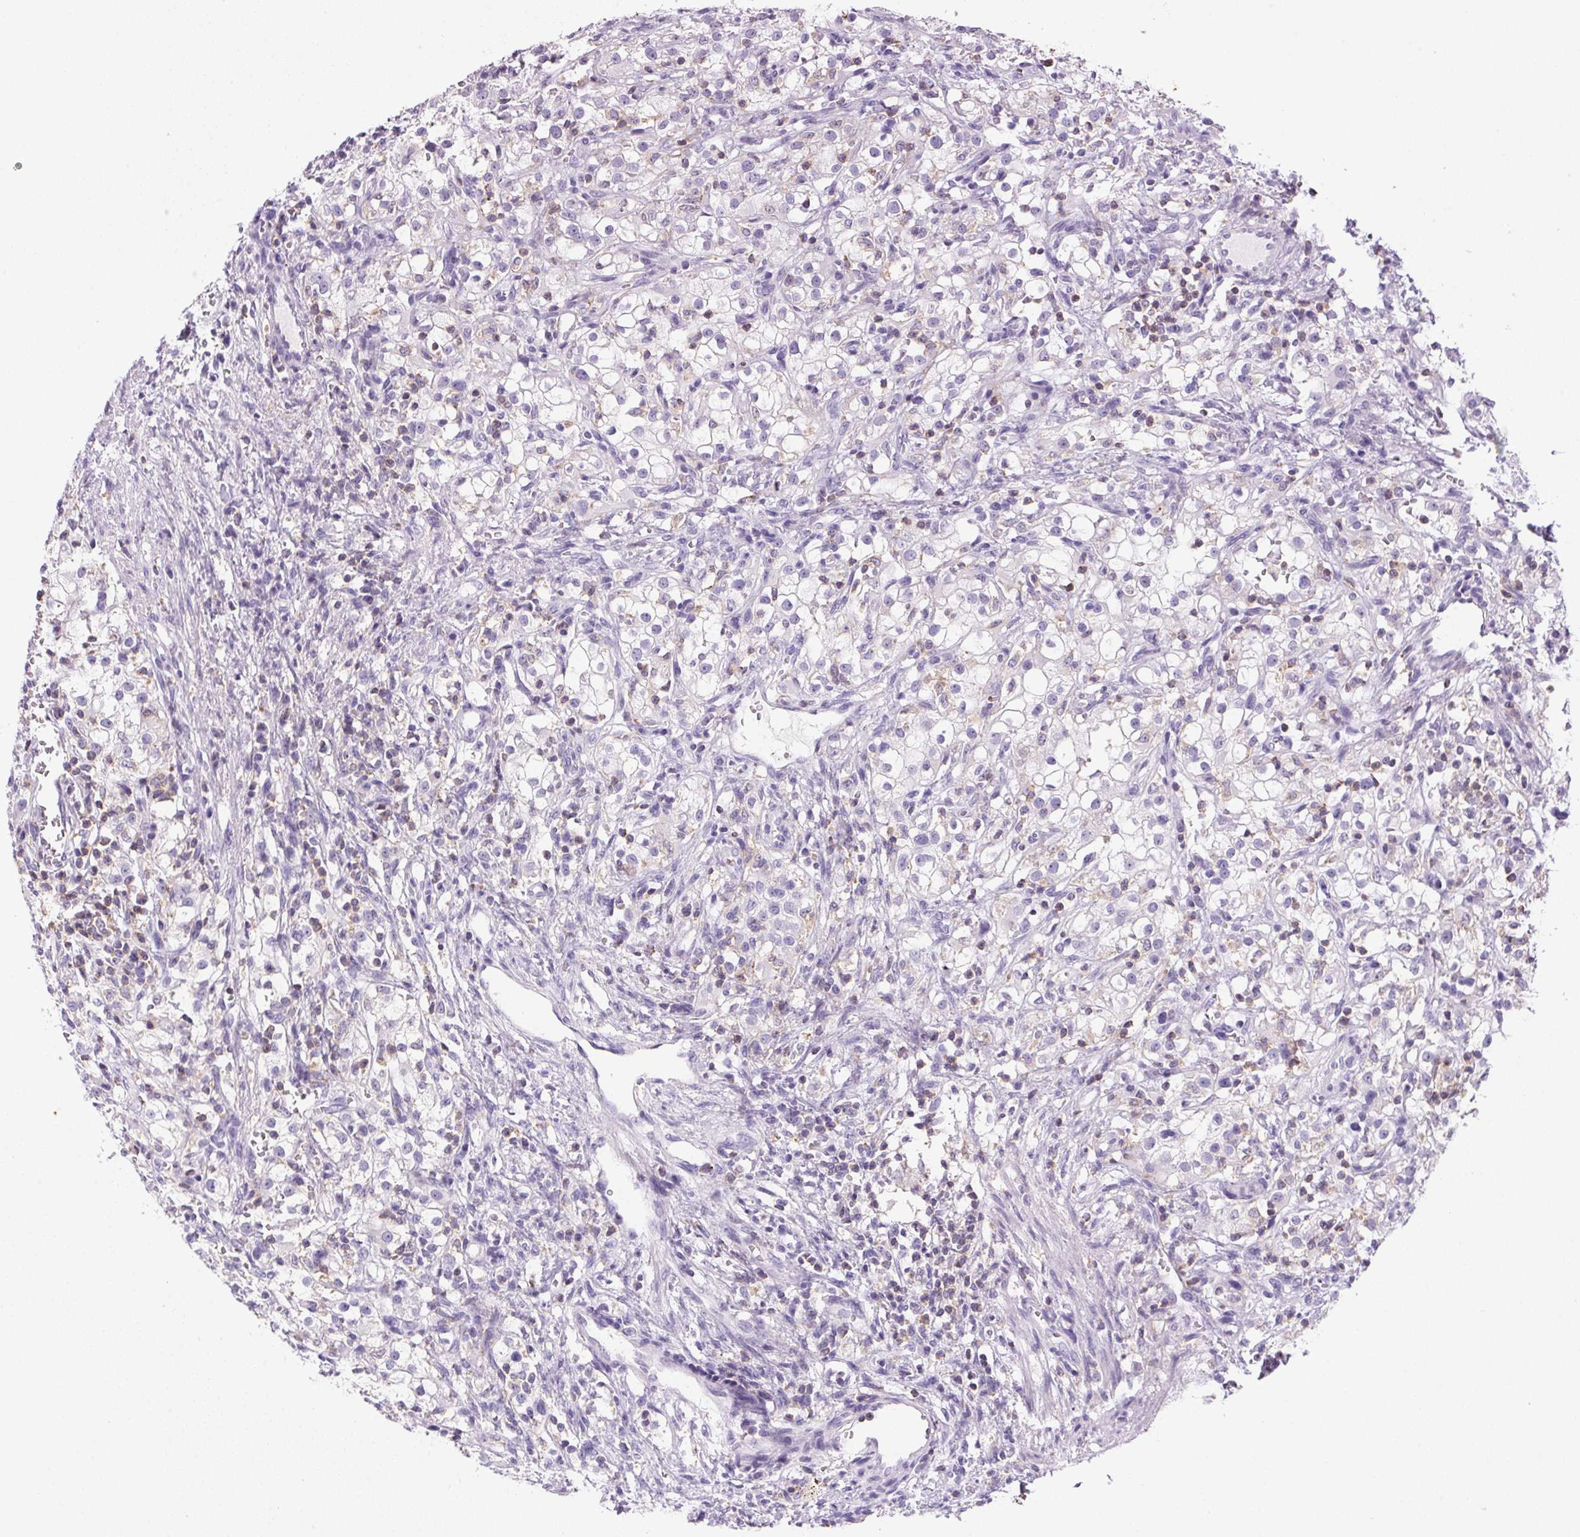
{"staining": {"intensity": "negative", "quantity": "none", "location": "none"}, "tissue": "renal cancer", "cell_type": "Tumor cells", "image_type": "cancer", "snomed": [{"axis": "morphology", "description": "Adenocarcinoma, NOS"}, {"axis": "topography", "description": "Kidney"}], "caption": "Tumor cells show no significant protein expression in renal cancer (adenocarcinoma).", "gene": "S100A2", "patient": {"sex": "female", "age": 74}}